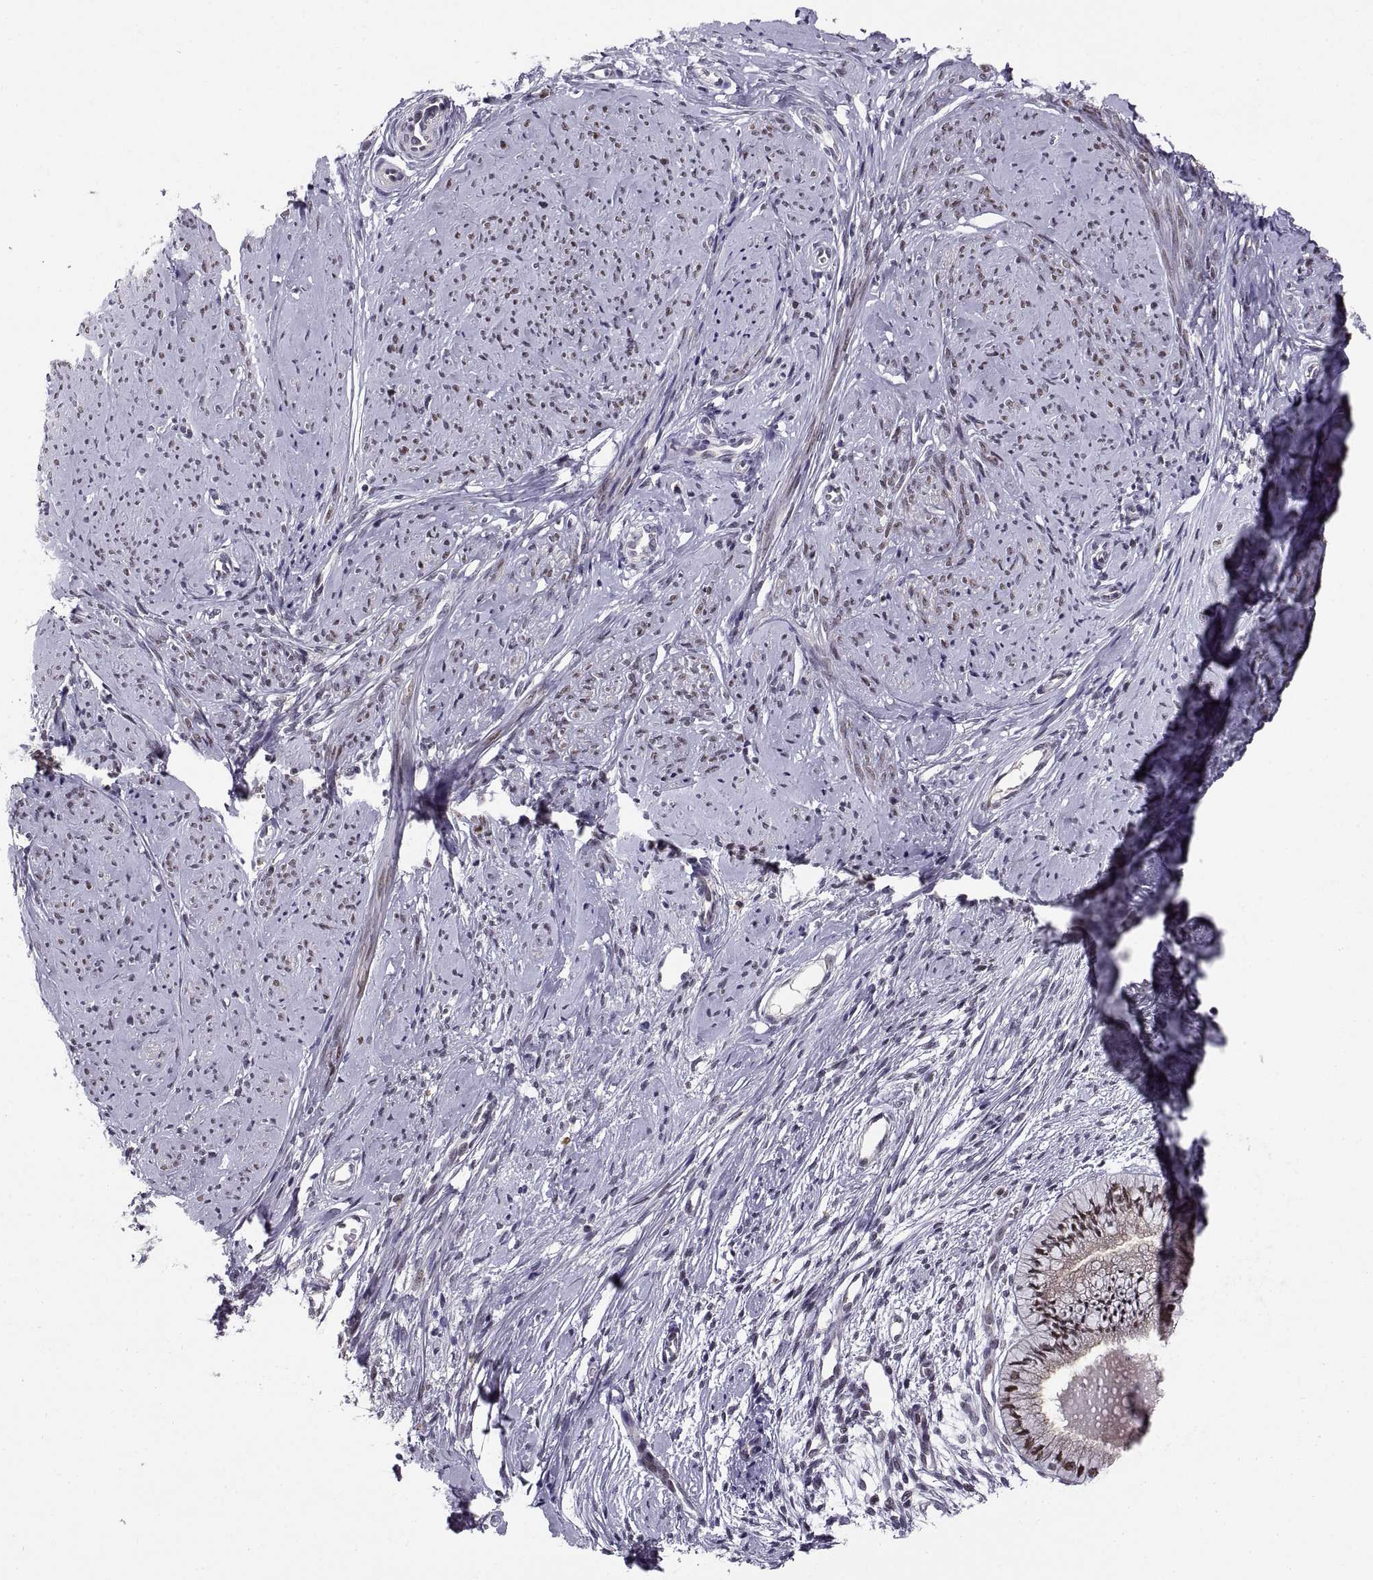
{"staining": {"intensity": "weak", "quantity": "<25%", "location": "nuclear"}, "tissue": "smooth muscle", "cell_type": "Smooth muscle cells", "image_type": "normal", "snomed": [{"axis": "morphology", "description": "Normal tissue, NOS"}, {"axis": "topography", "description": "Smooth muscle"}], "caption": "Protein analysis of benign smooth muscle shows no significant expression in smooth muscle cells. Brightfield microscopy of immunohistochemistry (IHC) stained with DAB (3,3'-diaminobenzidine) (brown) and hematoxylin (blue), captured at high magnification.", "gene": "CHFR", "patient": {"sex": "female", "age": 48}}